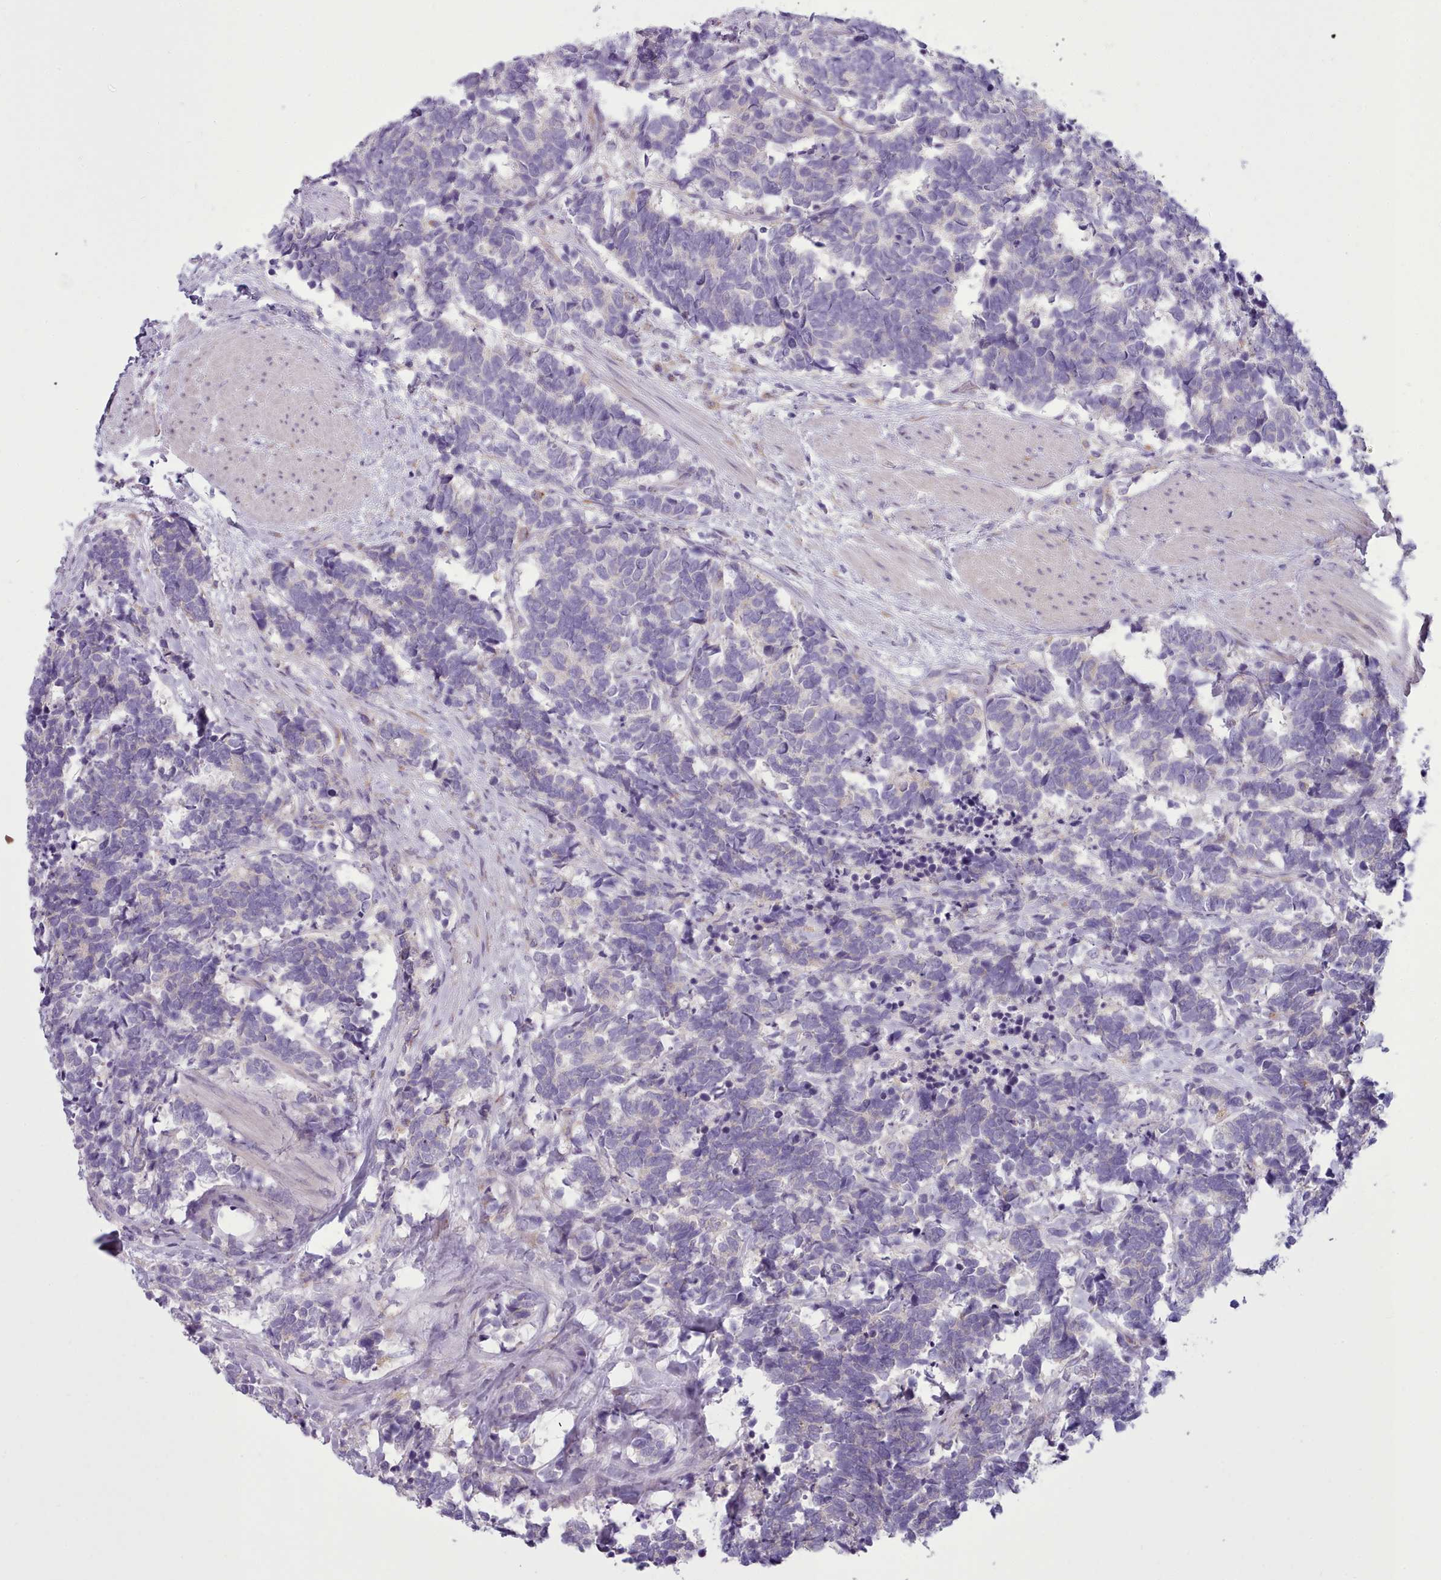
{"staining": {"intensity": "negative", "quantity": "none", "location": "none"}, "tissue": "carcinoid", "cell_type": "Tumor cells", "image_type": "cancer", "snomed": [{"axis": "morphology", "description": "Carcinoma, NOS"}, {"axis": "morphology", "description": "Carcinoid, malignant, NOS"}, {"axis": "topography", "description": "Prostate"}], "caption": "Immunohistochemistry (IHC) histopathology image of neoplastic tissue: carcinoid stained with DAB (3,3'-diaminobenzidine) exhibits no significant protein staining in tumor cells. Nuclei are stained in blue.", "gene": "MYRFL", "patient": {"sex": "male", "age": 57}}